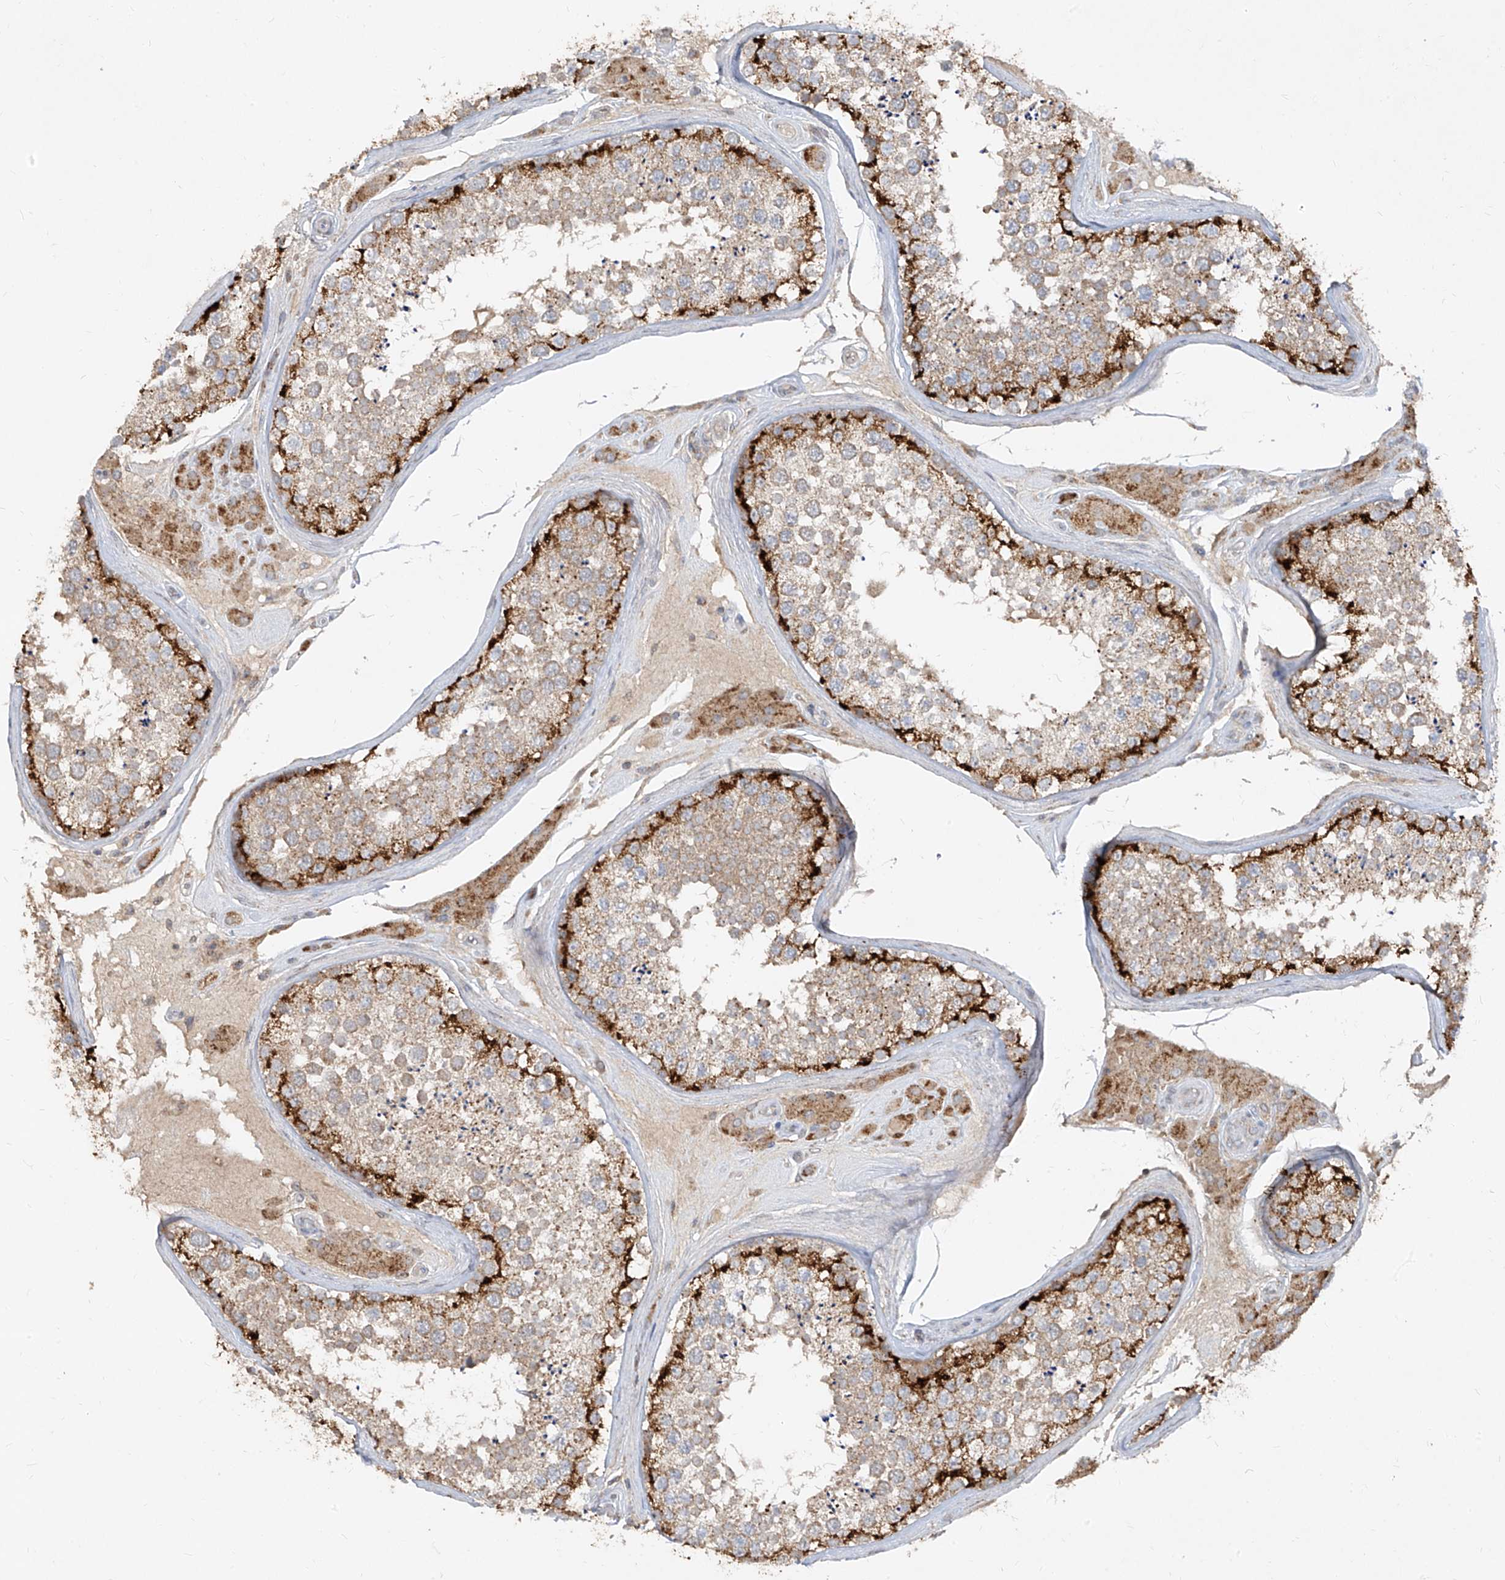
{"staining": {"intensity": "strong", "quantity": "25%-75%", "location": "cytoplasmic/membranous"}, "tissue": "testis", "cell_type": "Cells in seminiferous ducts", "image_type": "normal", "snomed": [{"axis": "morphology", "description": "Normal tissue, NOS"}, {"axis": "topography", "description": "Testis"}], "caption": "Protein expression by IHC shows strong cytoplasmic/membranous staining in about 25%-75% of cells in seminiferous ducts in normal testis.", "gene": "ABCD3", "patient": {"sex": "male", "age": 46}}